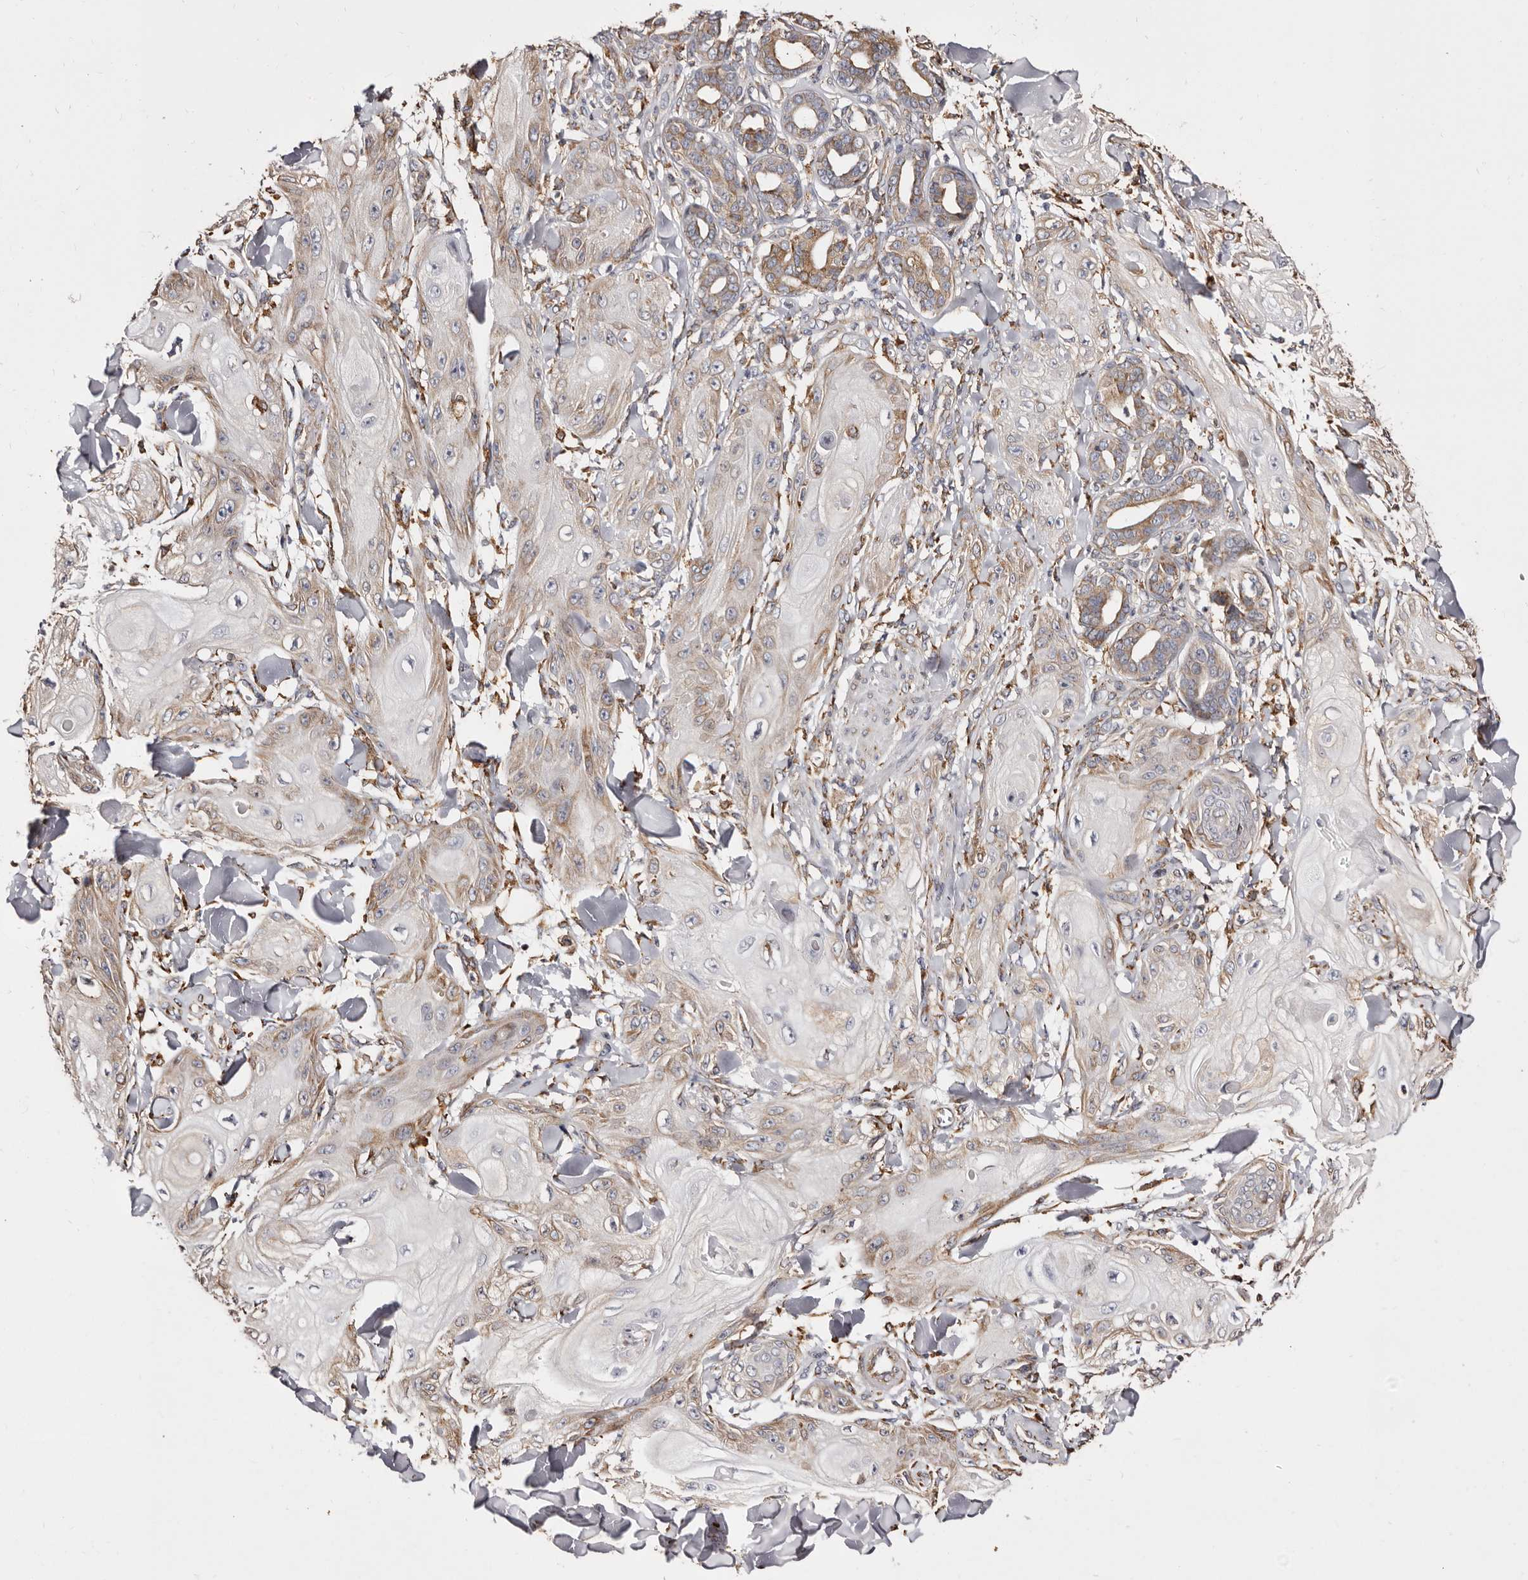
{"staining": {"intensity": "moderate", "quantity": "25%-75%", "location": "cytoplasmic/membranous"}, "tissue": "skin cancer", "cell_type": "Tumor cells", "image_type": "cancer", "snomed": [{"axis": "morphology", "description": "Squamous cell carcinoma, NOS"}, {"axis": "topography", "description": "Skin"}], "caption": "Tumor cells show medium levels of moderate cytoplasmic/membranous positivity in approximately 25%-75% of cells in human skin squamous cell carcinoma.", "gene": "ACBD6", "patient": {"sex": "male", "age": 74}}